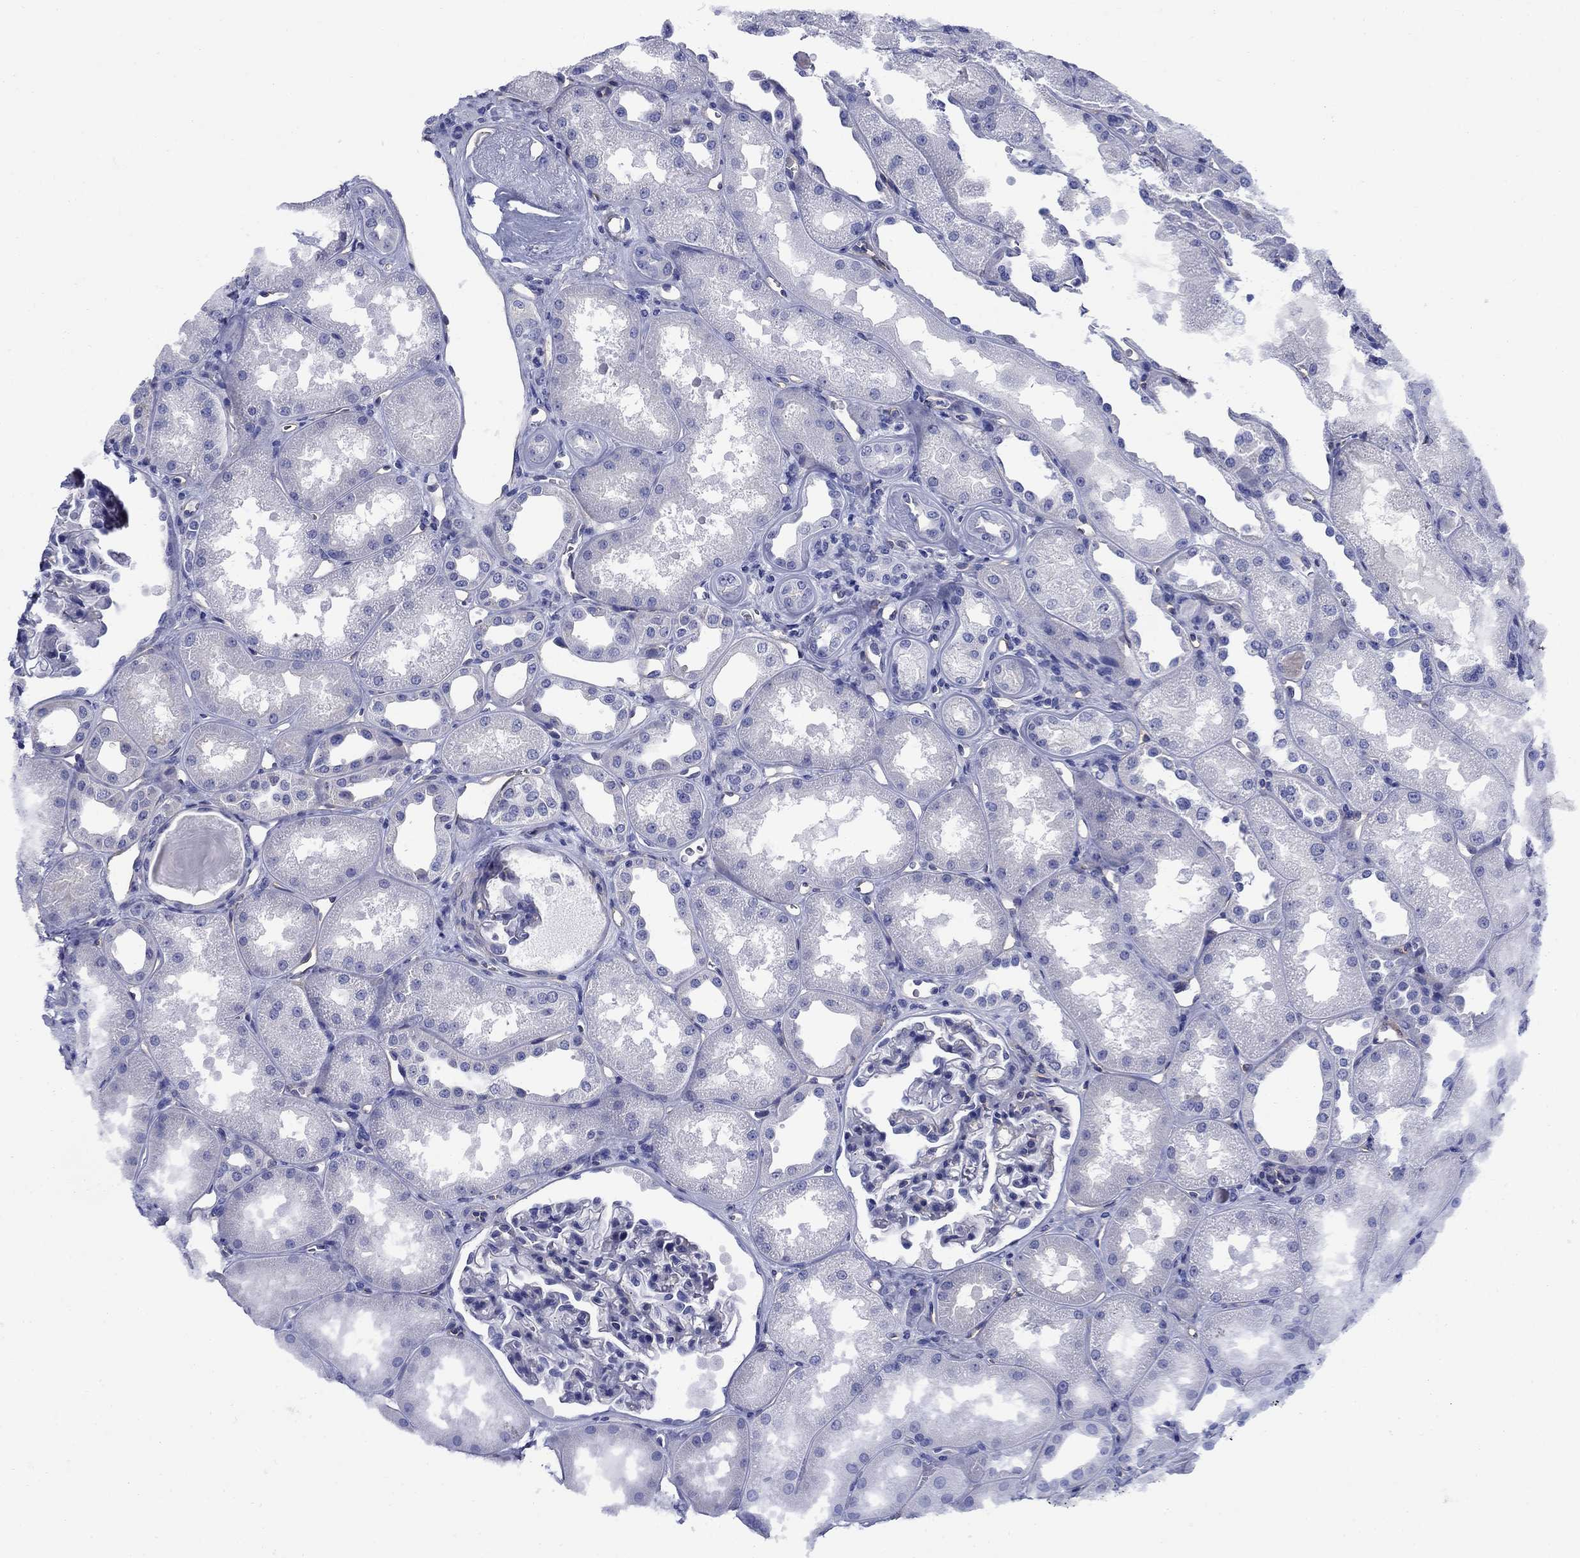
{"staining": {"intensity": "negative", "quantity": "none", "location": "none"}, "tissue": "kidney", "cell_type": "Cells in glomeruli", "image_type": "normal", "snomed": [{"axis": "morphology", "description": "Normal tissue, NOS"}, {"axis": "topography", "description": "Kidney"}], "caption": "Cells in glomeruli show no significant protein staining in unremarkable kidney. (DAB IHC with hematoxylin counter stain).", "gene": "SMCP", "patient": {"sex": "male", "age": 61}}